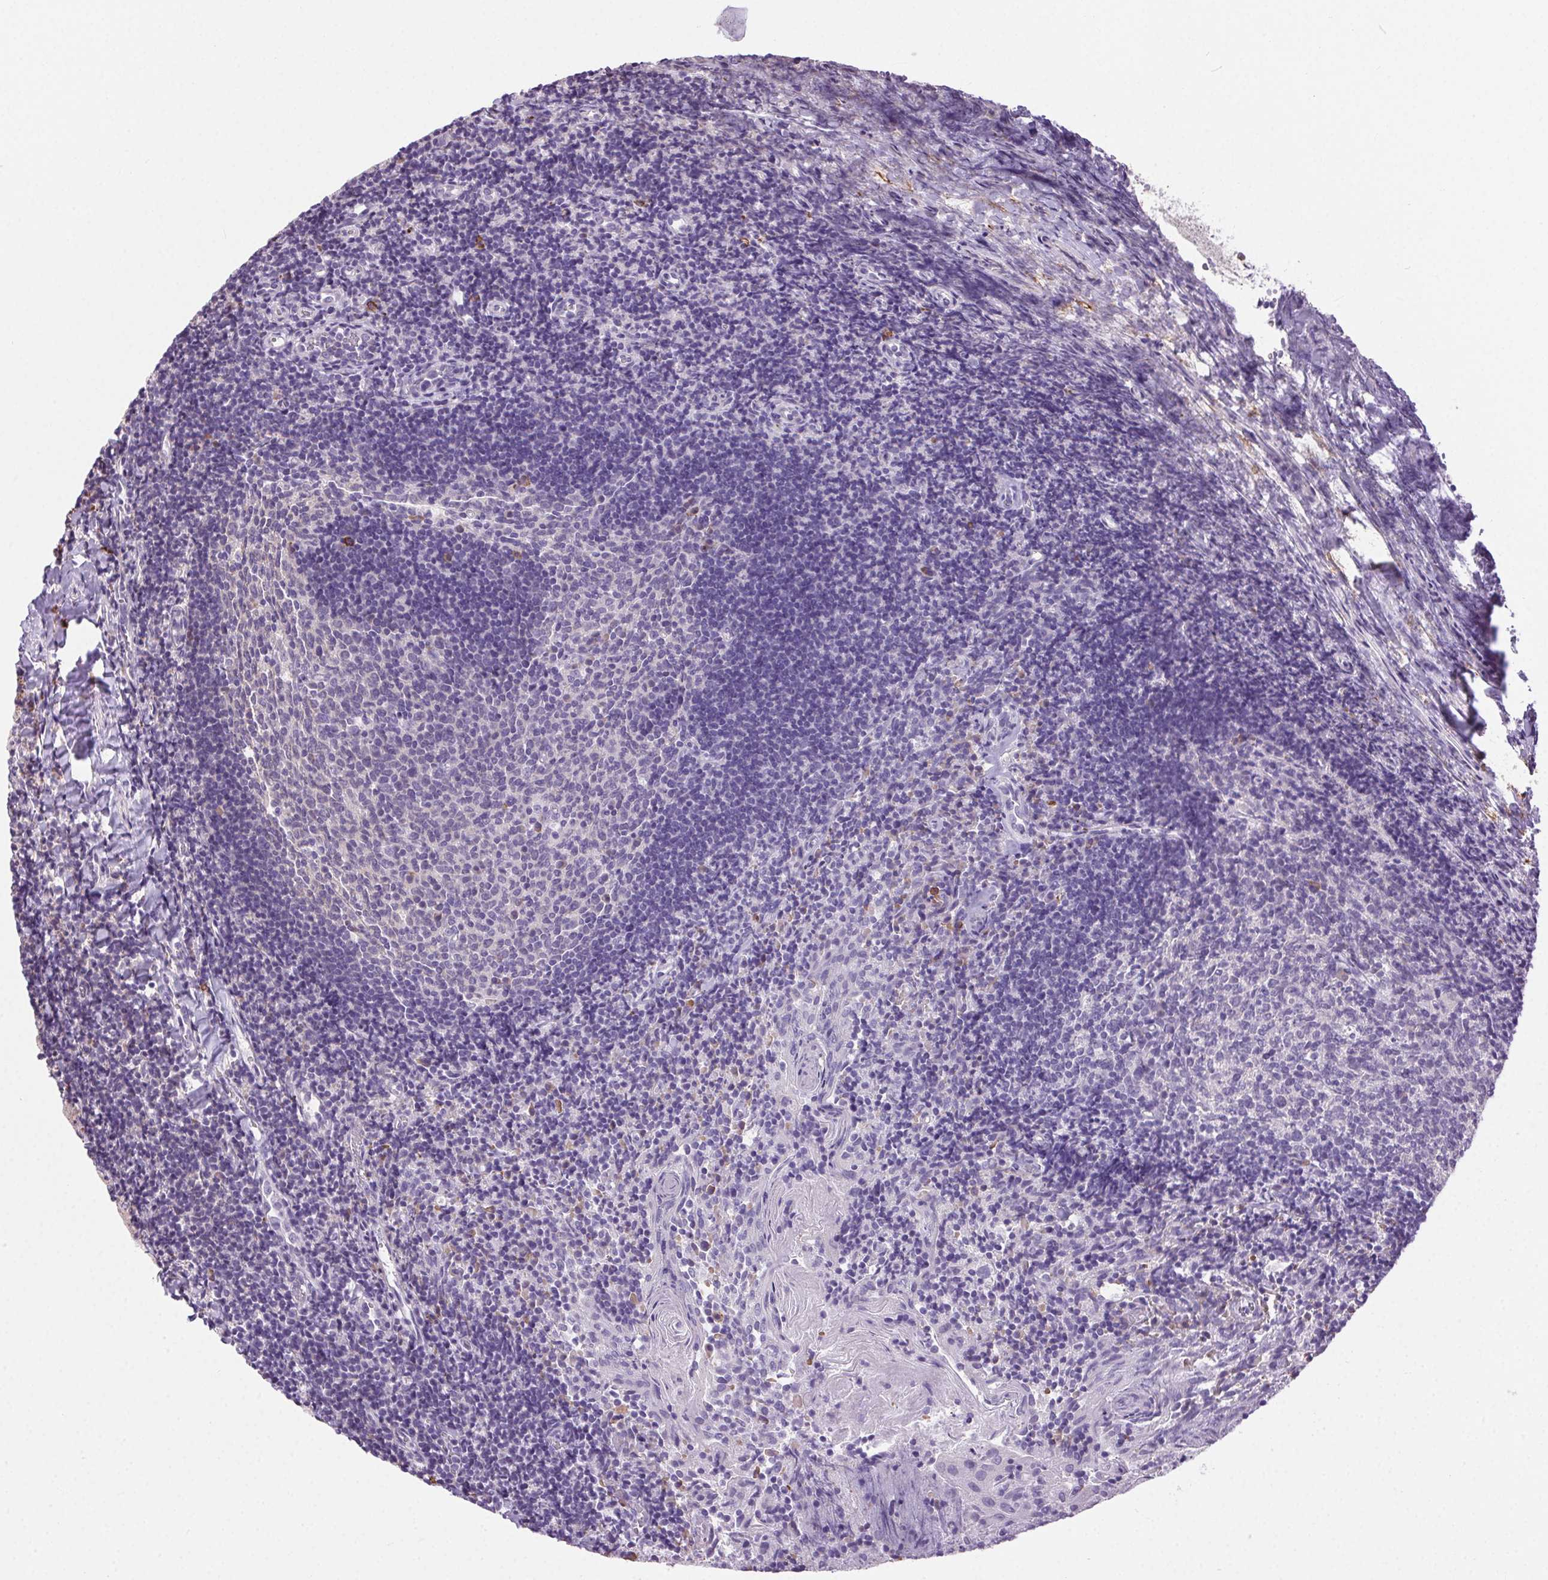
{"staining": {"intensity": "negative", "quantity": "none", "location": "none"}, "tissue": "tonsil", "cell_type": "Germinal center cells", "image_type": "normal", "snomed": [{"axis": "morphology", "description": "Normal tissue, NOS"}, {"axis": "topography", "description": "Tonsil"}], "caption": "Tonsil was stained to show a protein in brown. There is no significant positivity in germinal center cells. (Brightfield microscopy of DAB immunohistochemistry (IHC) at high magnification).", "gene": "SNX31", "patient": {"sex": "female", "age": 10}}